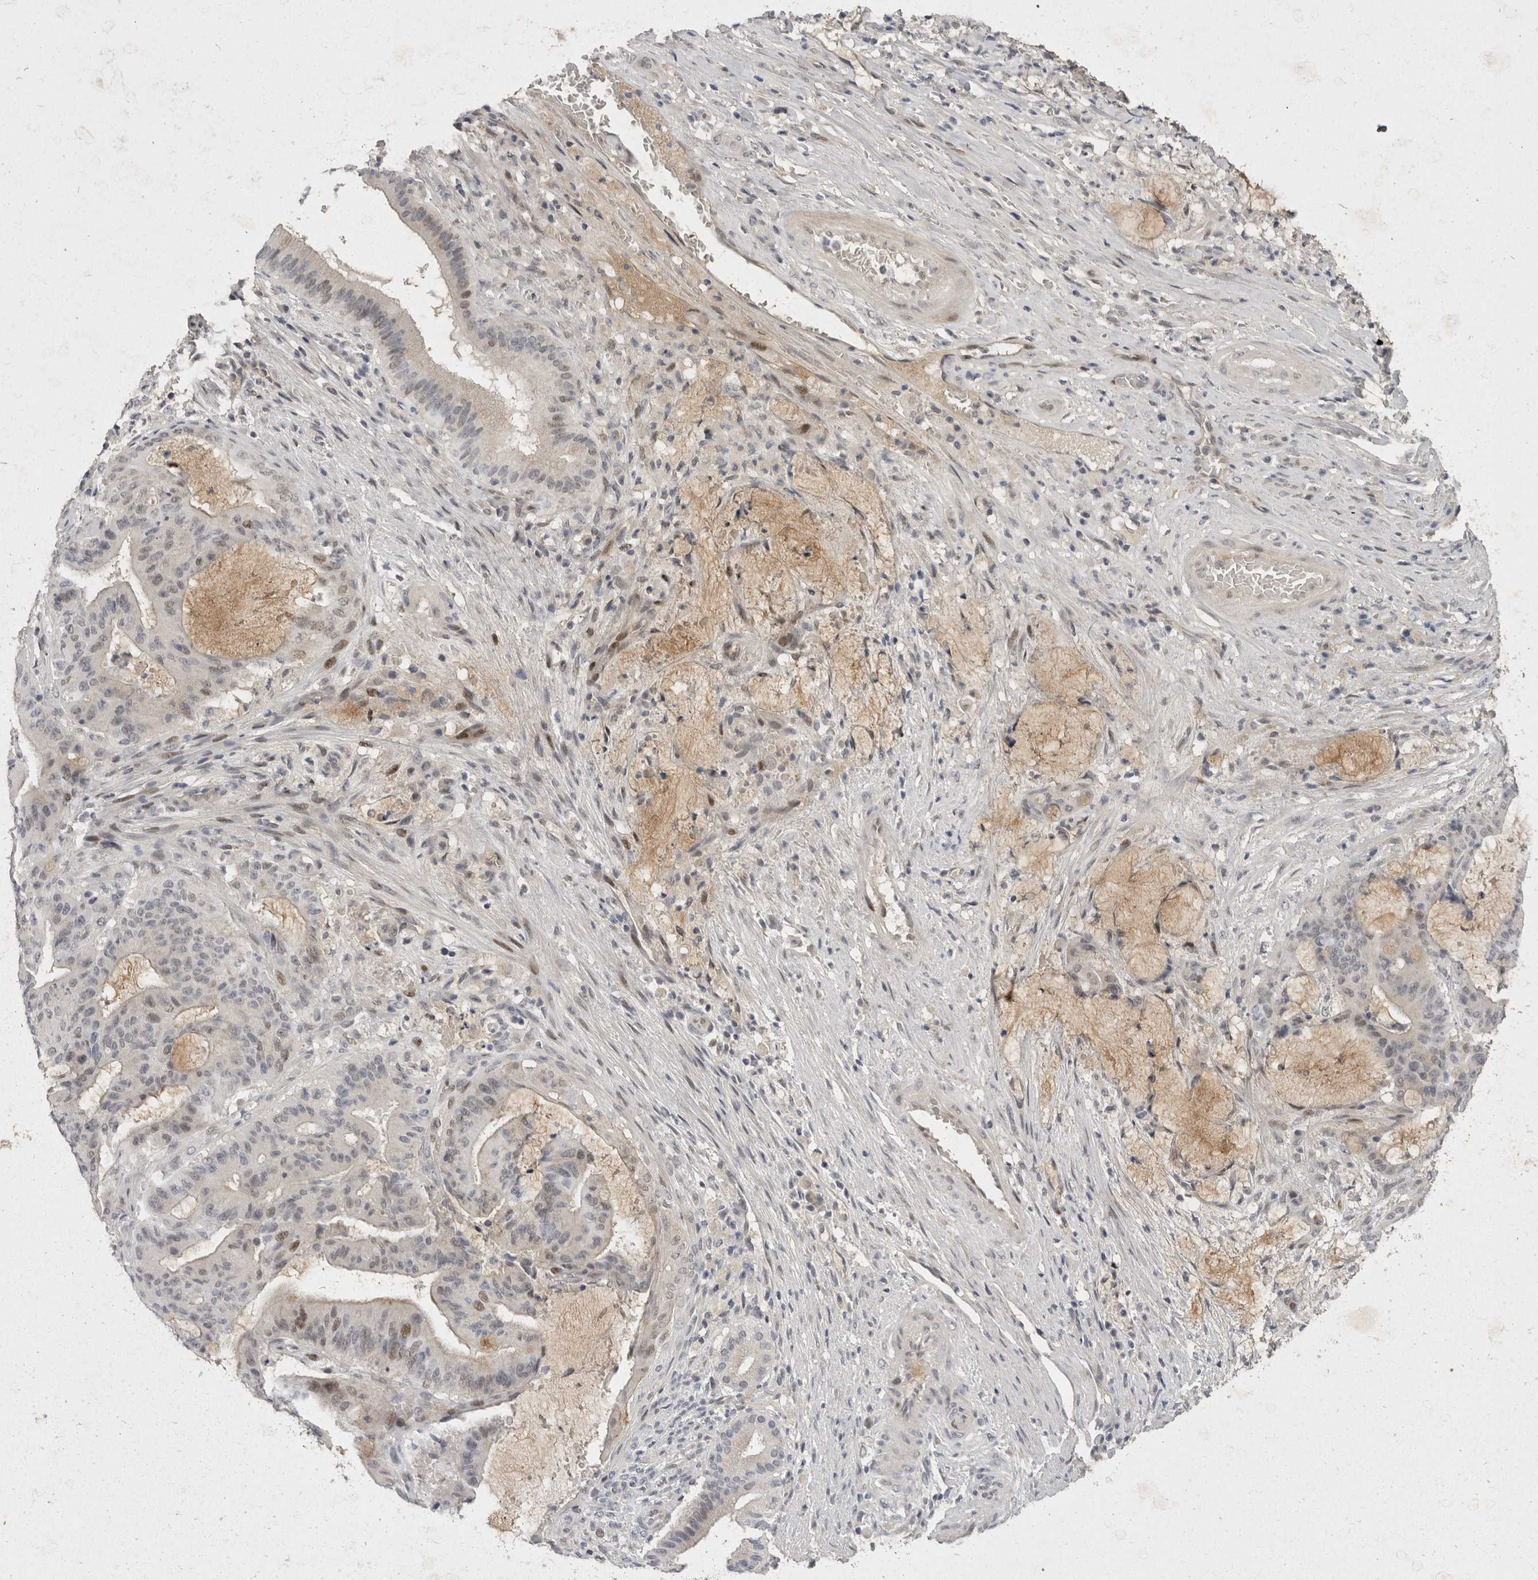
{"staining": {"intensity": "weak", "quantity": "<25%", "location": "nuclear"}, "tissue": "liver cancer", "cell_type": "Tumor cells", "image_type": "cancer", "snomed": [{"axis": "morphology", "description": "Normal tissue, NOS"}, {"axis": "morphology", "description": "Cholangiocarcinoma"}, {"axis": "topography", "description": "Liver"}, {"axis": "topography", "description": "Peripheral nerve tissue"}], "caption": "Immunohistochemical staining of human liver cancer (cholangiocarcinoma) displays no significant positivity in tumor cells.", "gene": "TOM1L2", "patient": {"sex": "female", "age": 73}}